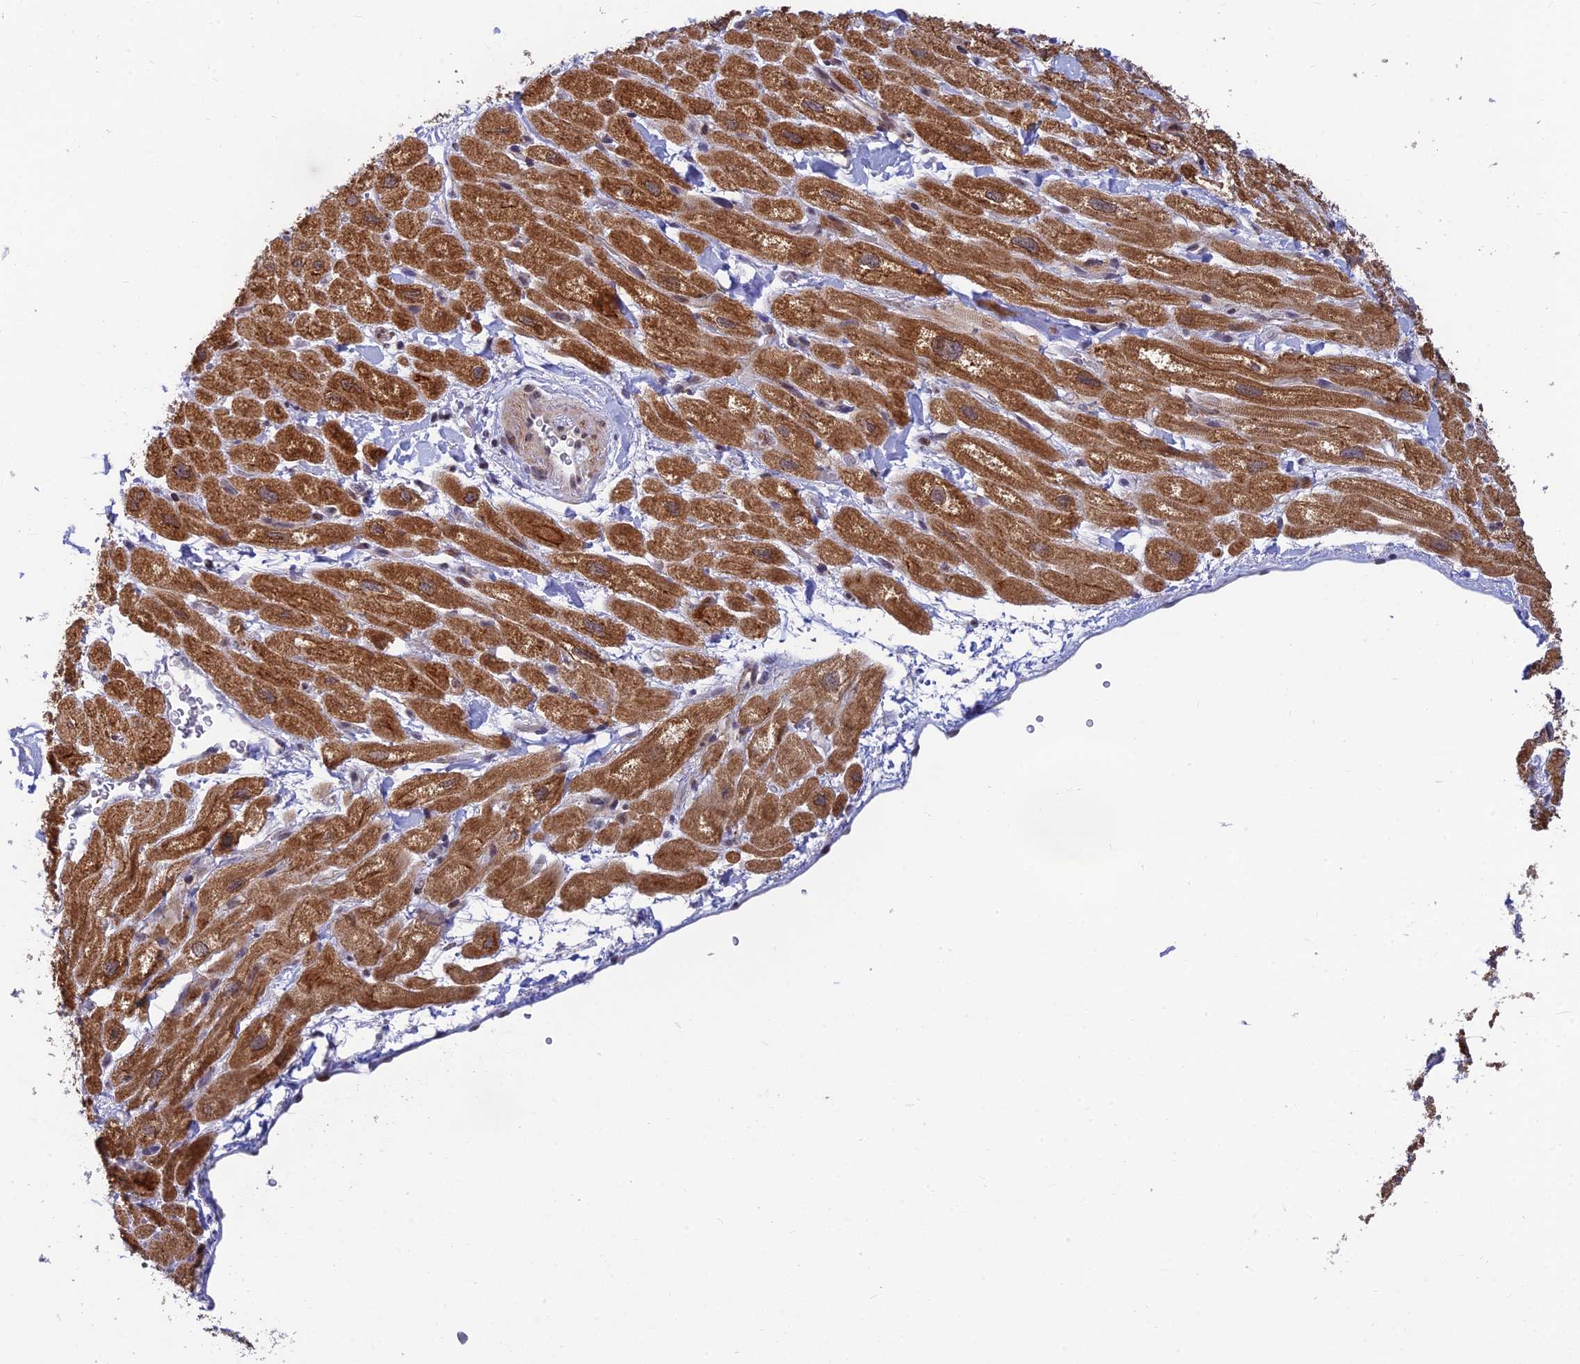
{"staining": {"intensity": "strong", "quantity": ">75%", "location": "cytoplasmic/membranous"}, "tissue": "heart muscle", "cell_type": "Cardiomyocytes", "image_type": "normal", "snomed": [{"axis": "morphology", "description": "Normal tissue, NOS"}, {"axis": "topography", "description": "Heart"}], "caption": "A histopathology image showing strong cytoplasmic/membranous staining in approximately >75% of cardiomyocytes in normal heart muscle, as visualized by brown immunohistochemical staining.", "gene": "CLK4", "patient": {"sex": "male", "age": 65}}